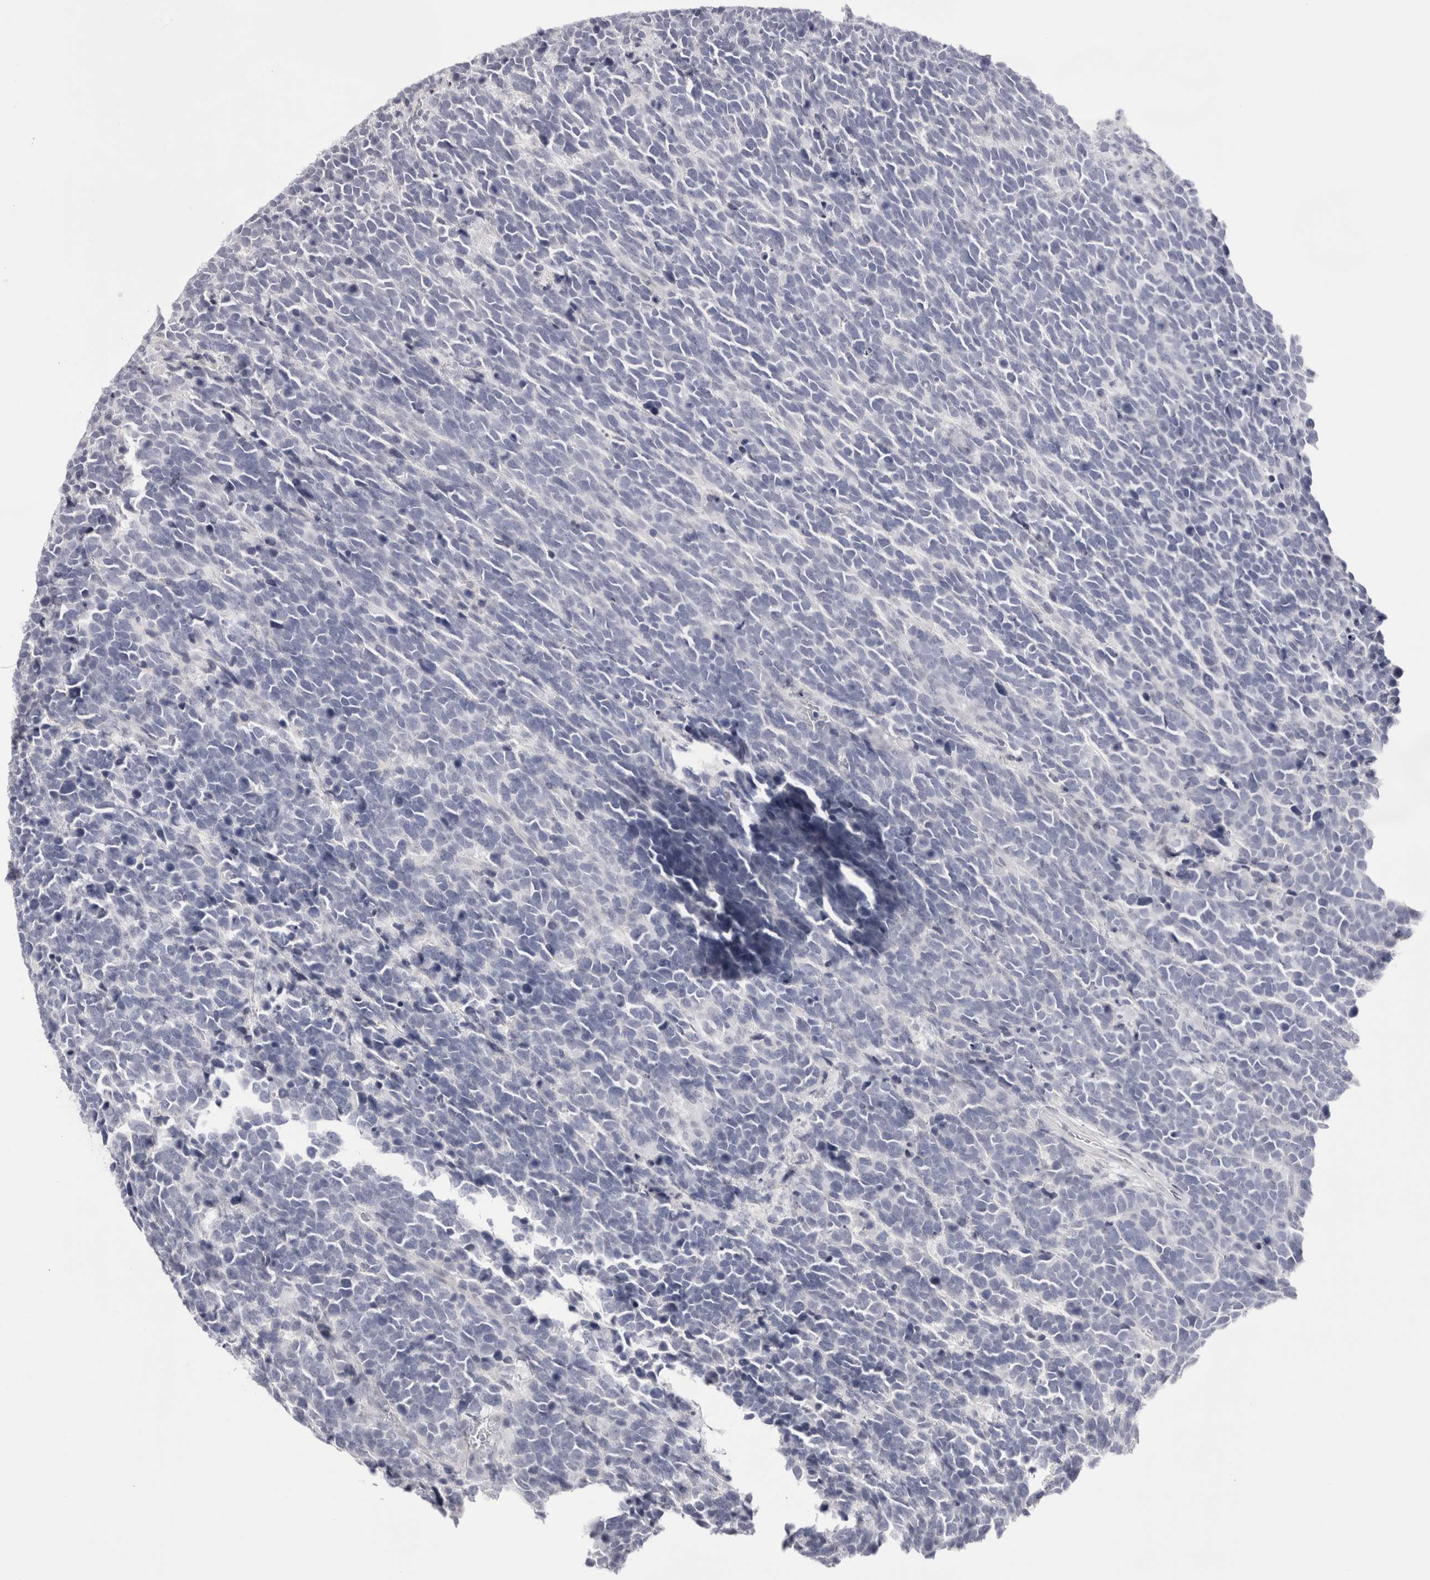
{"staining": {"intensity": "negative", "quantity": "none", "location": "none"}, "tissue": "urothelial cancer", "cell_type": "Tumor cells", "image_type": "cancer", "snomed": [{"axis": "morphology", "description": "Urothelial carcinoma, High grade"}, {"axis": "topography", "description": "Urinary bladder"}], "caption": "Tumor cells show no significant protein positivity in high-grade urothelial carcinoma.", "gene": "FNDC8", "patient": {"sex": "female", "age": 82}}